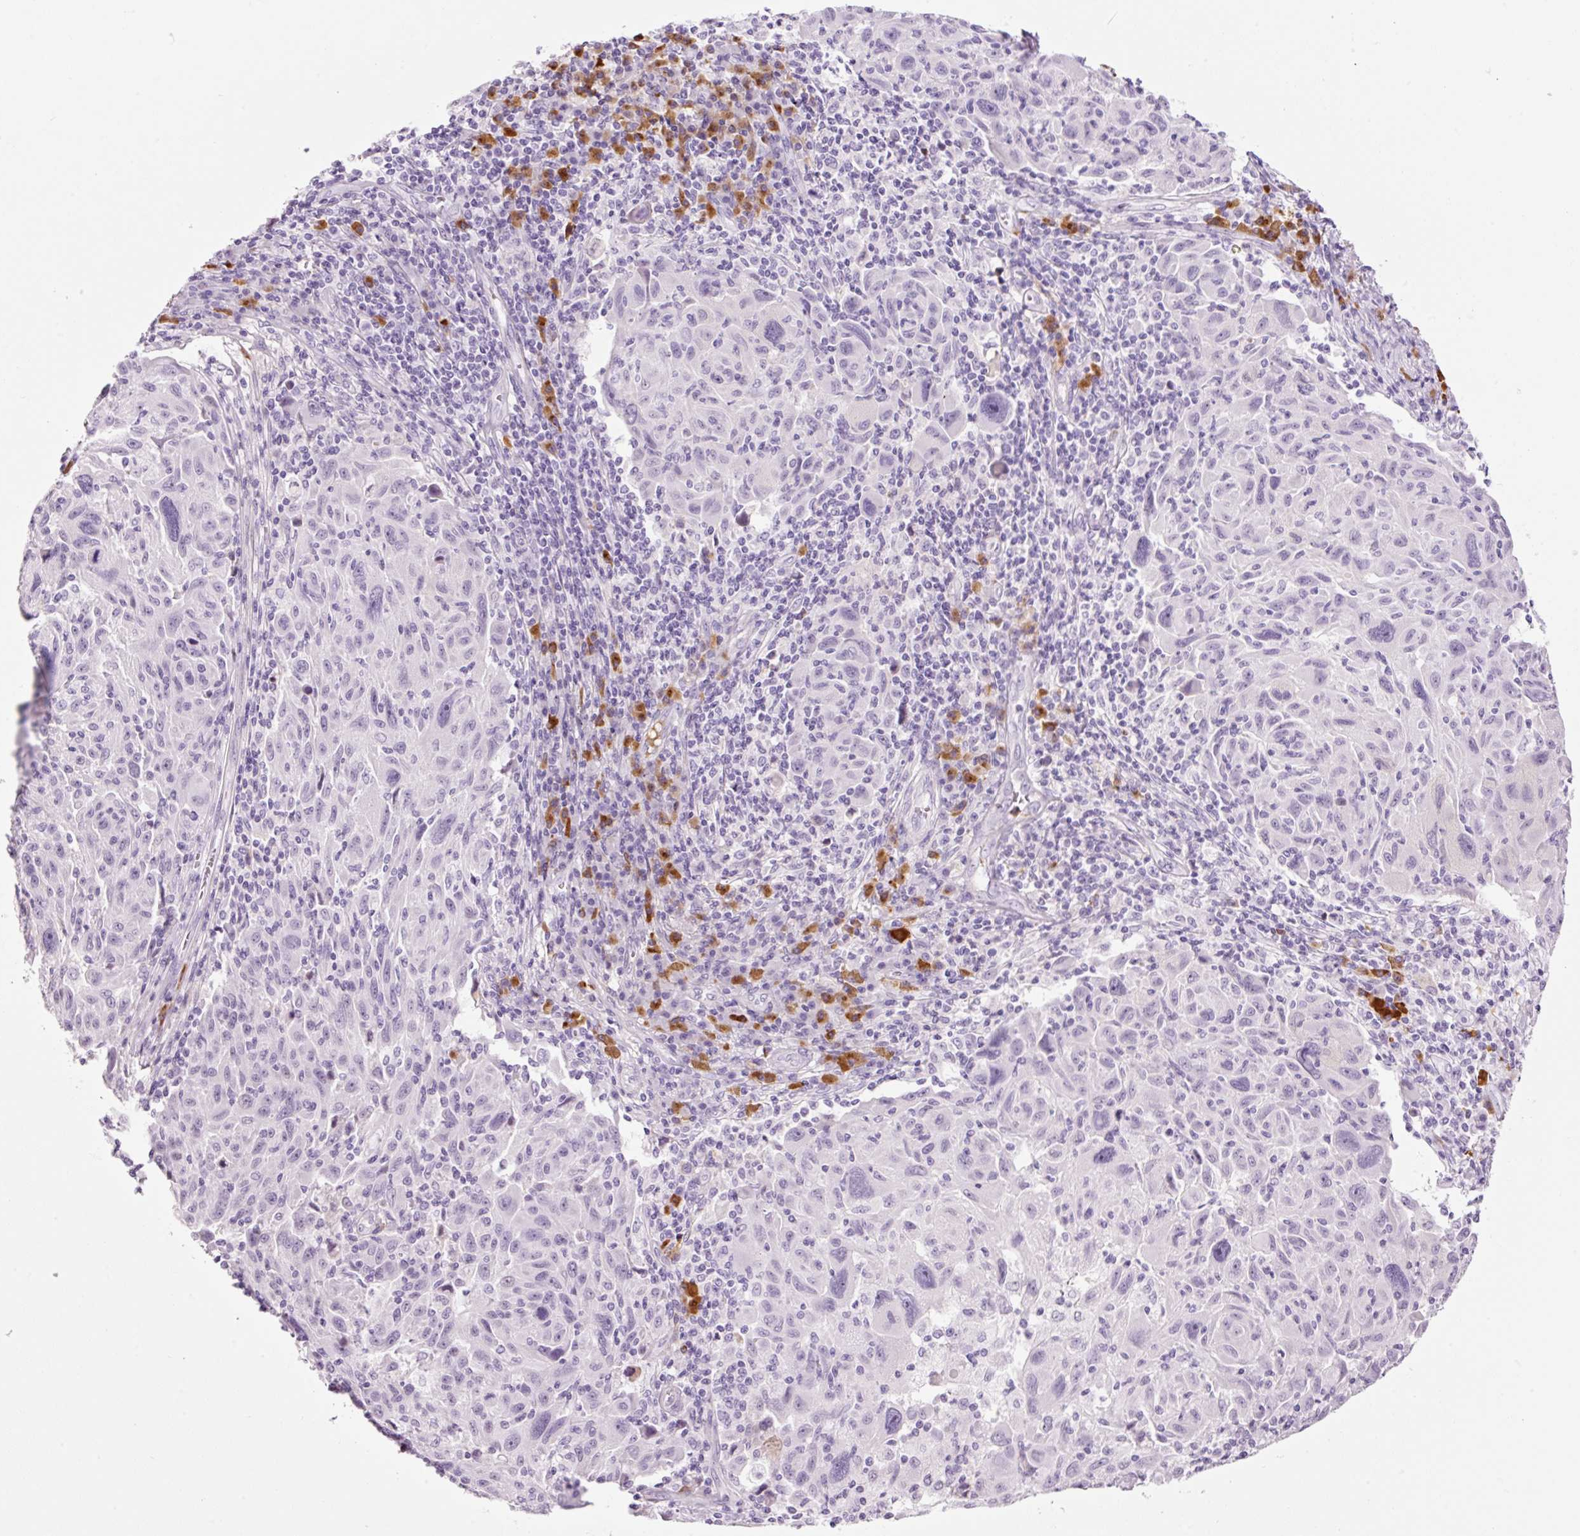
{"staining": {"intensity": "negative", "quantity": "none", "location": "none"}, "tissue": "melanoma", "cell_type": "Tumor cells", "image_type": "cancer", "snomed": [{"axis": "morphology", "description": "Malignant melanoma, NOS"}, {"axis": "topography", "description": "Skin"}], "caption": "Melanoma was stained to show a protein in brown. There is no significant positivity in tumor cells. (DAB (3,3'-diaminobenzidine) immunohistochemistry (IHC) with hematoxylin counter stain).", "gene": "KLF1", "patient": {"sex": "male", "age": 53}}